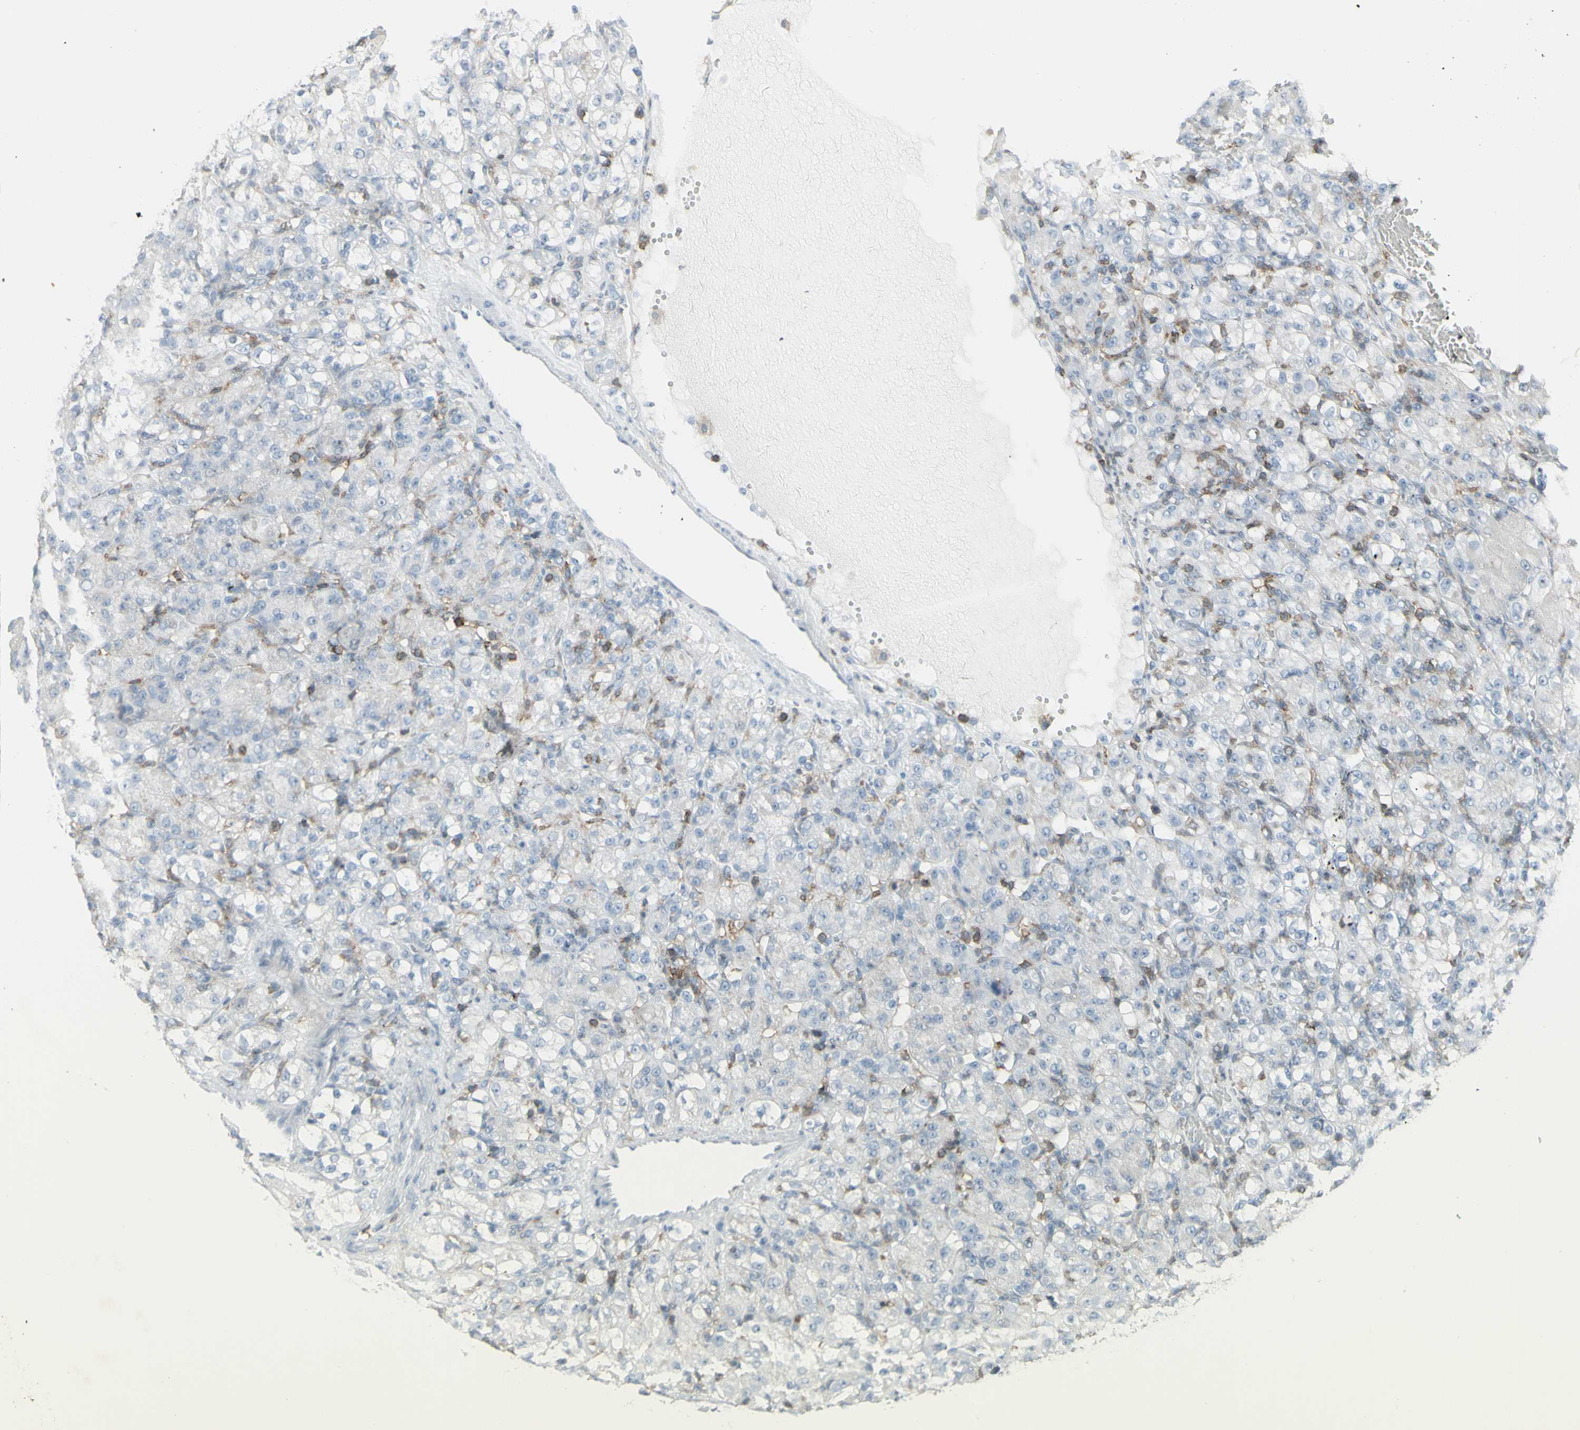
{"staining": {"intensity": "weak", "quantity": "<25%", "location": "cytoplasmic/membranous"}, "tissue": "renal cancer", "cell_type": "Tumor cells", "image_type": "cancer", "snomed": [{"axis": "morphology", "description": "Adenocarcinoma, NOS"}, {"axis": "topography", "description": "Kidney"}], "caption": "A photomicrograph of adenocarcinoma (renal) stained for a protein demonstrates no brown staining in tumor cells. (DAB immunohistochemistry visualized using brightfield microscopy, high magnification).", "gene": "NRG1", "patient": {"sex": "male", "age": 61}}